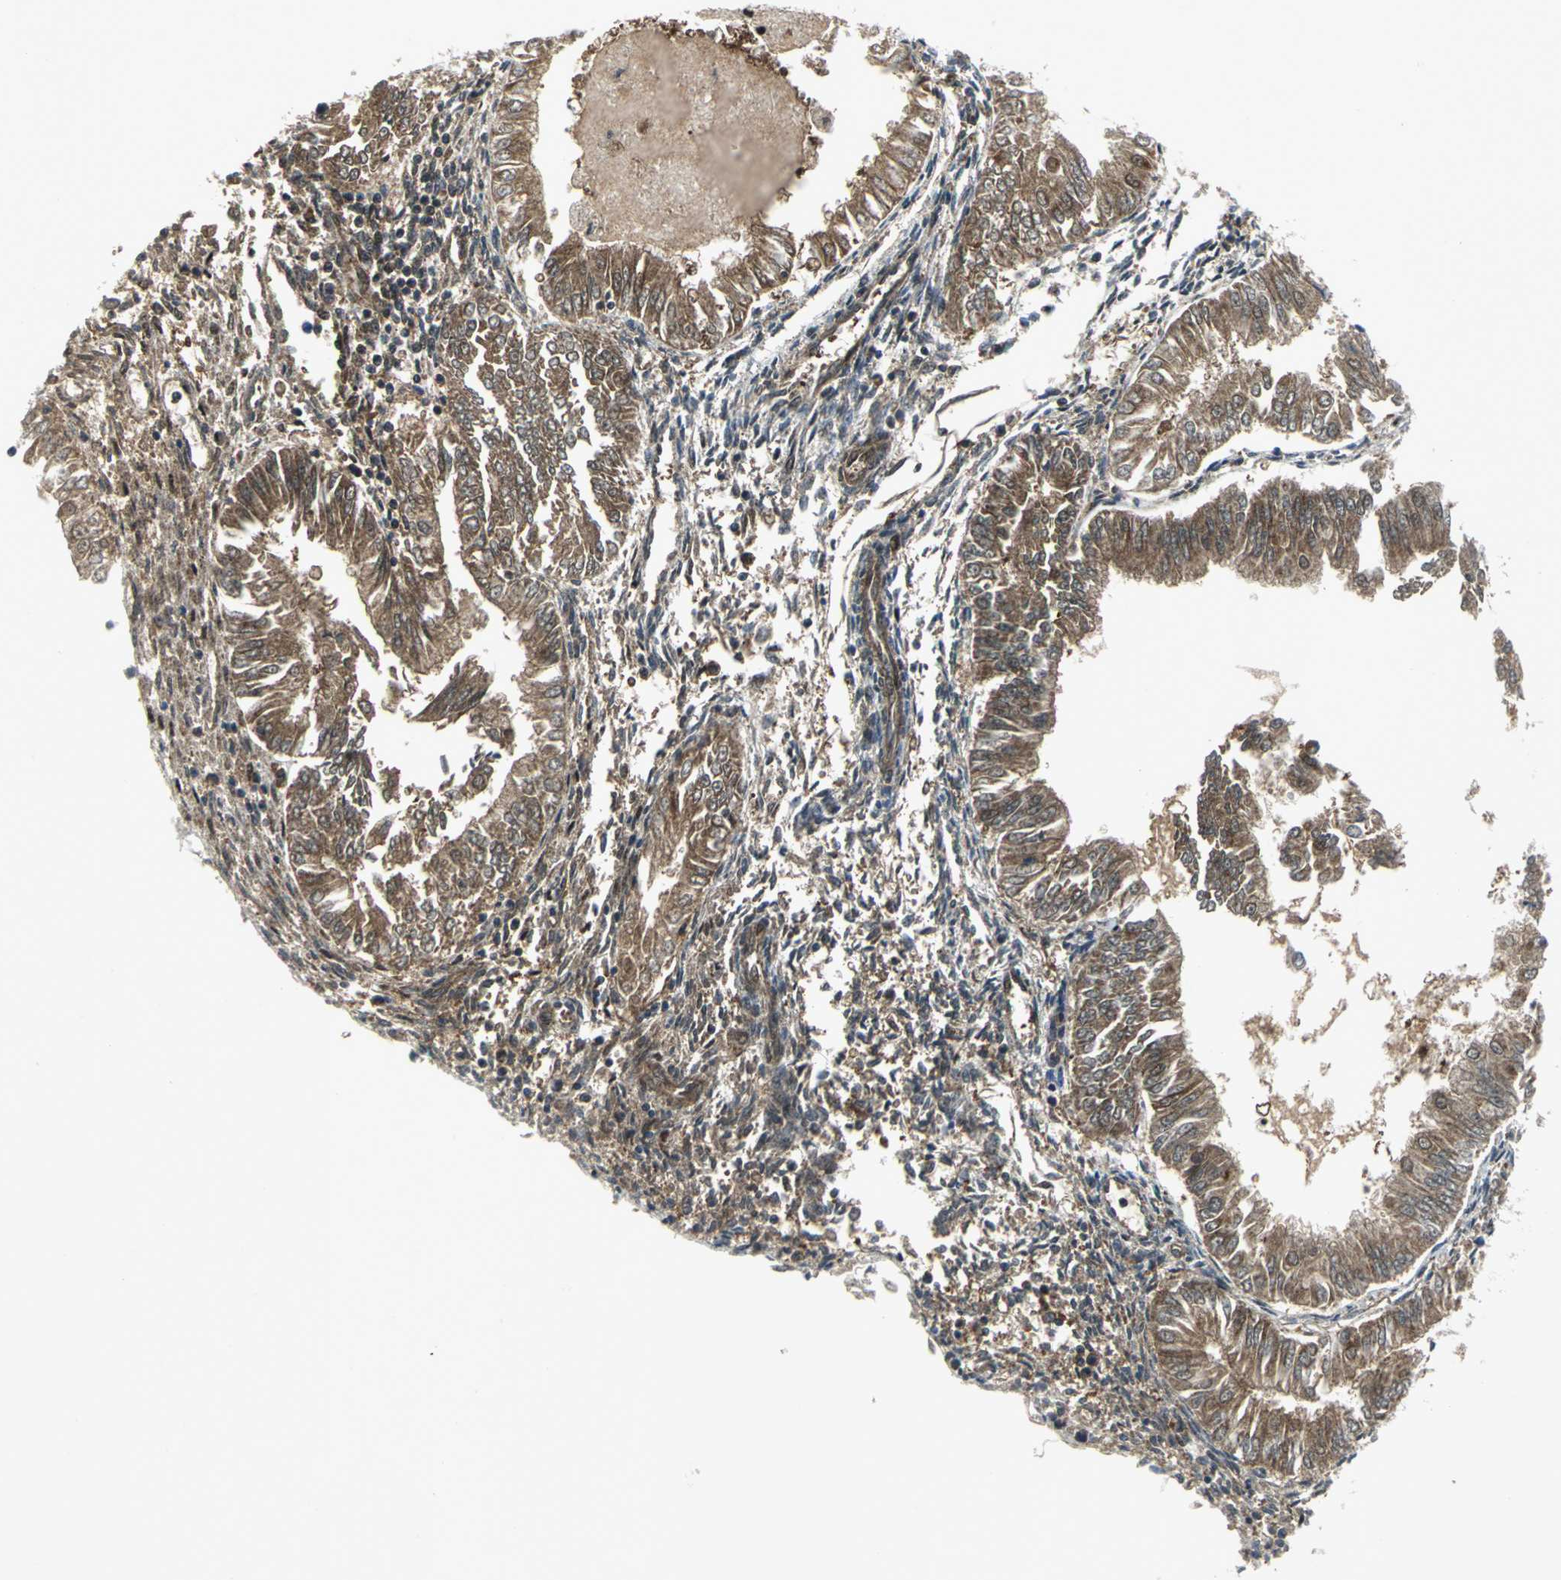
{"staining": {"intensity": "moderate", "quantity": ">75%", "location": "cytoplasmic/membranous,nuclear"}, "tissue": "endometrial cancer", "cell_type": "Tumor cells", "image_type": "cancer", "snomed": [{"axis": "morphology", "description": "Adenocarcinoma, NOS"}, {"axis": "topography", "description": "Endometrium"}], "caption": "Immunohistochemical staining of human endometrial cancer reveals medium levels of moderate cytoplasmic/membranous and nuclear protein expression in about >75% of tumor cells.", "gene": "PSMA4", "patient": {"sex": "female", "age": 53}}